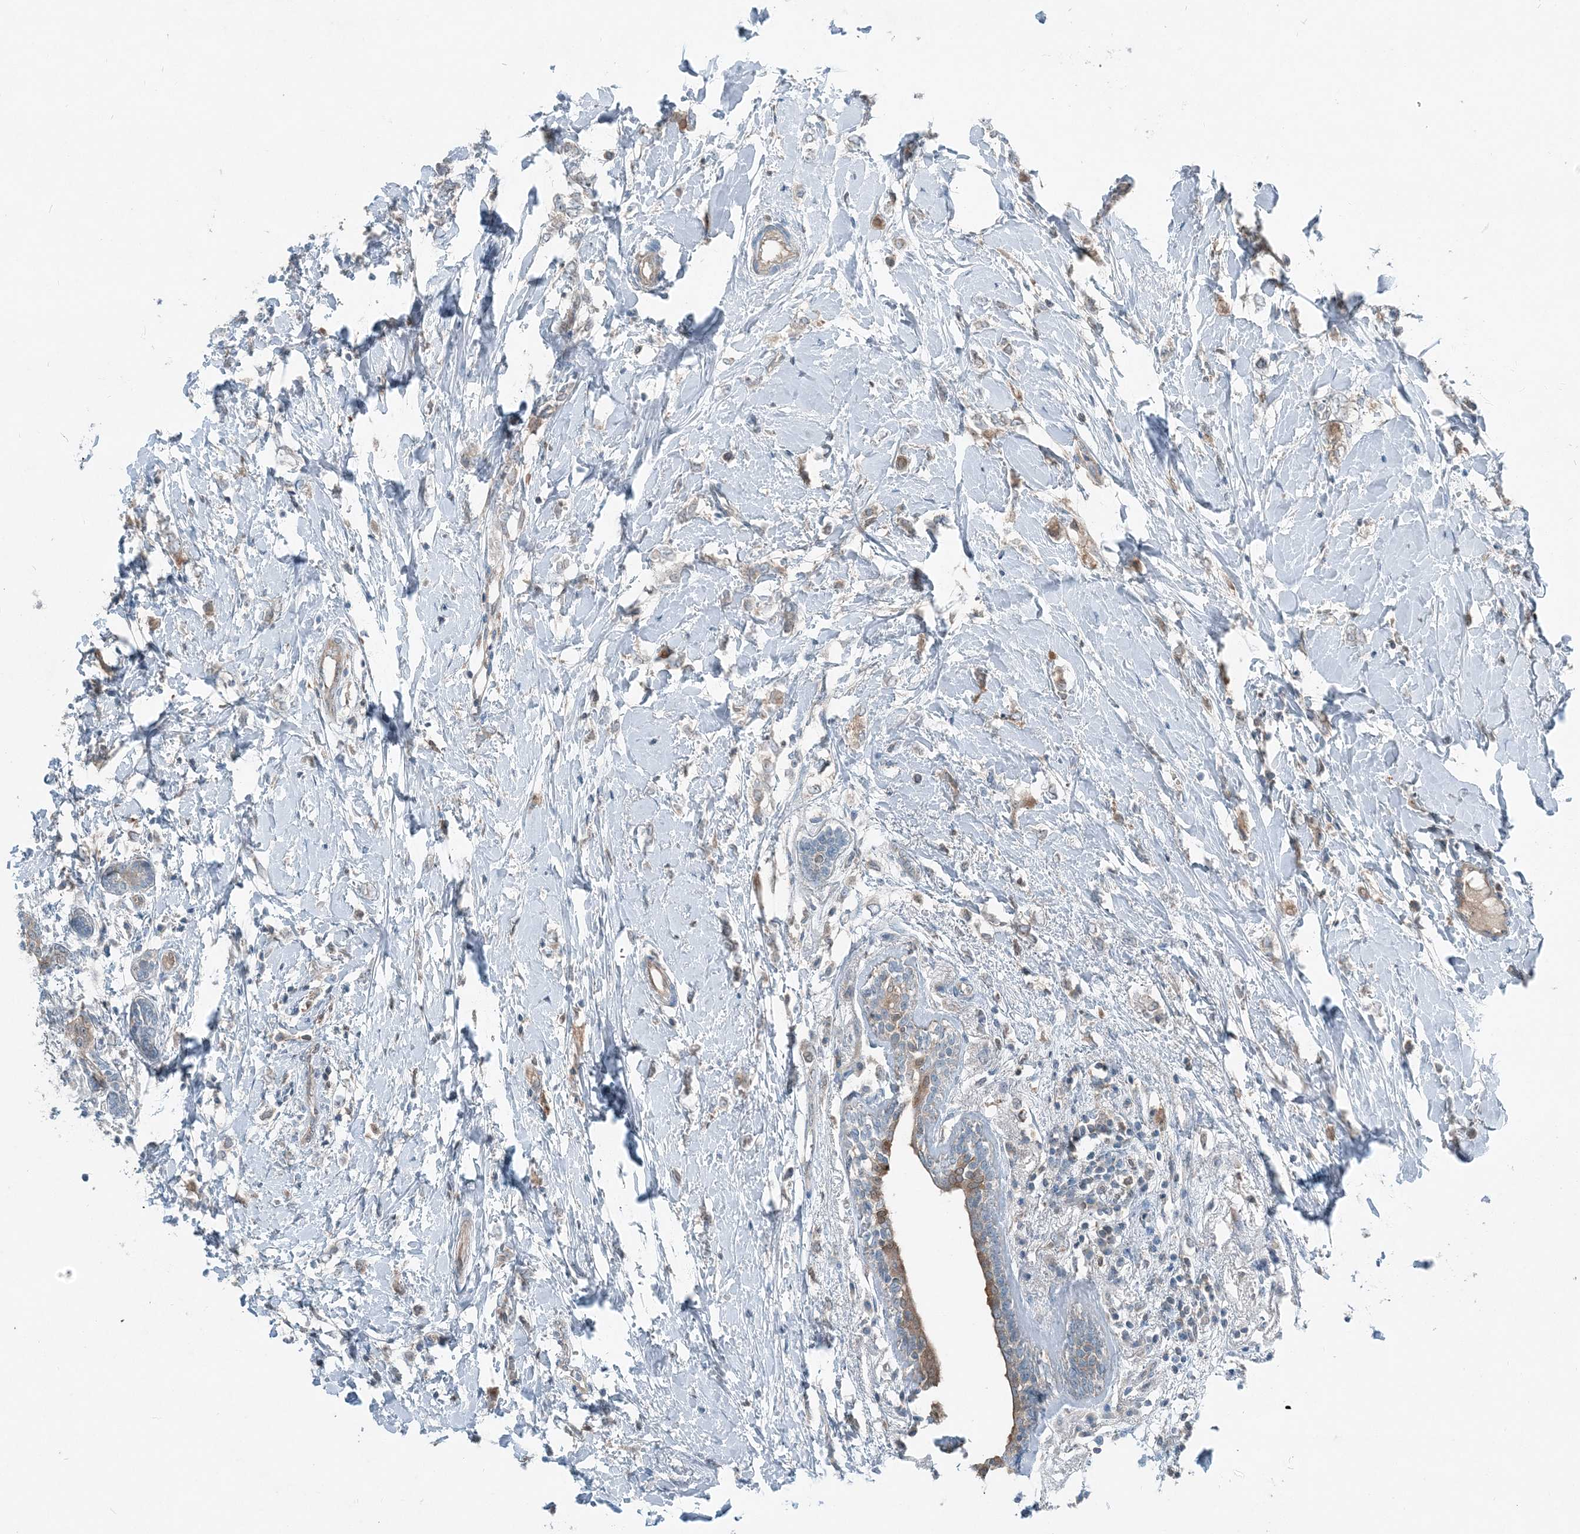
{"staining": {"intensity": "weak", "quantity": "<25%", "location": "cytoplasmic/membranous"}, "tissue": "breast cancer", "cell_type": "Tumor cells", "image_type": "cancer", "snomed": [{"axis": "morphology", "description": "Normal tissue, NOS"}, {"axis": "morphology", "description": "Lobular carcinoma"}, {"axis": "topography", "description": "Breast"}], "caption": "An immunohistochemistry micrograph of breast cancer (lobular carcinoma) is shown. There is no staining in tumor cells of breast cancer (lobular carcinoma).", "gene": "ARMH1", "patient": {"sex": "female", "age": 47}}